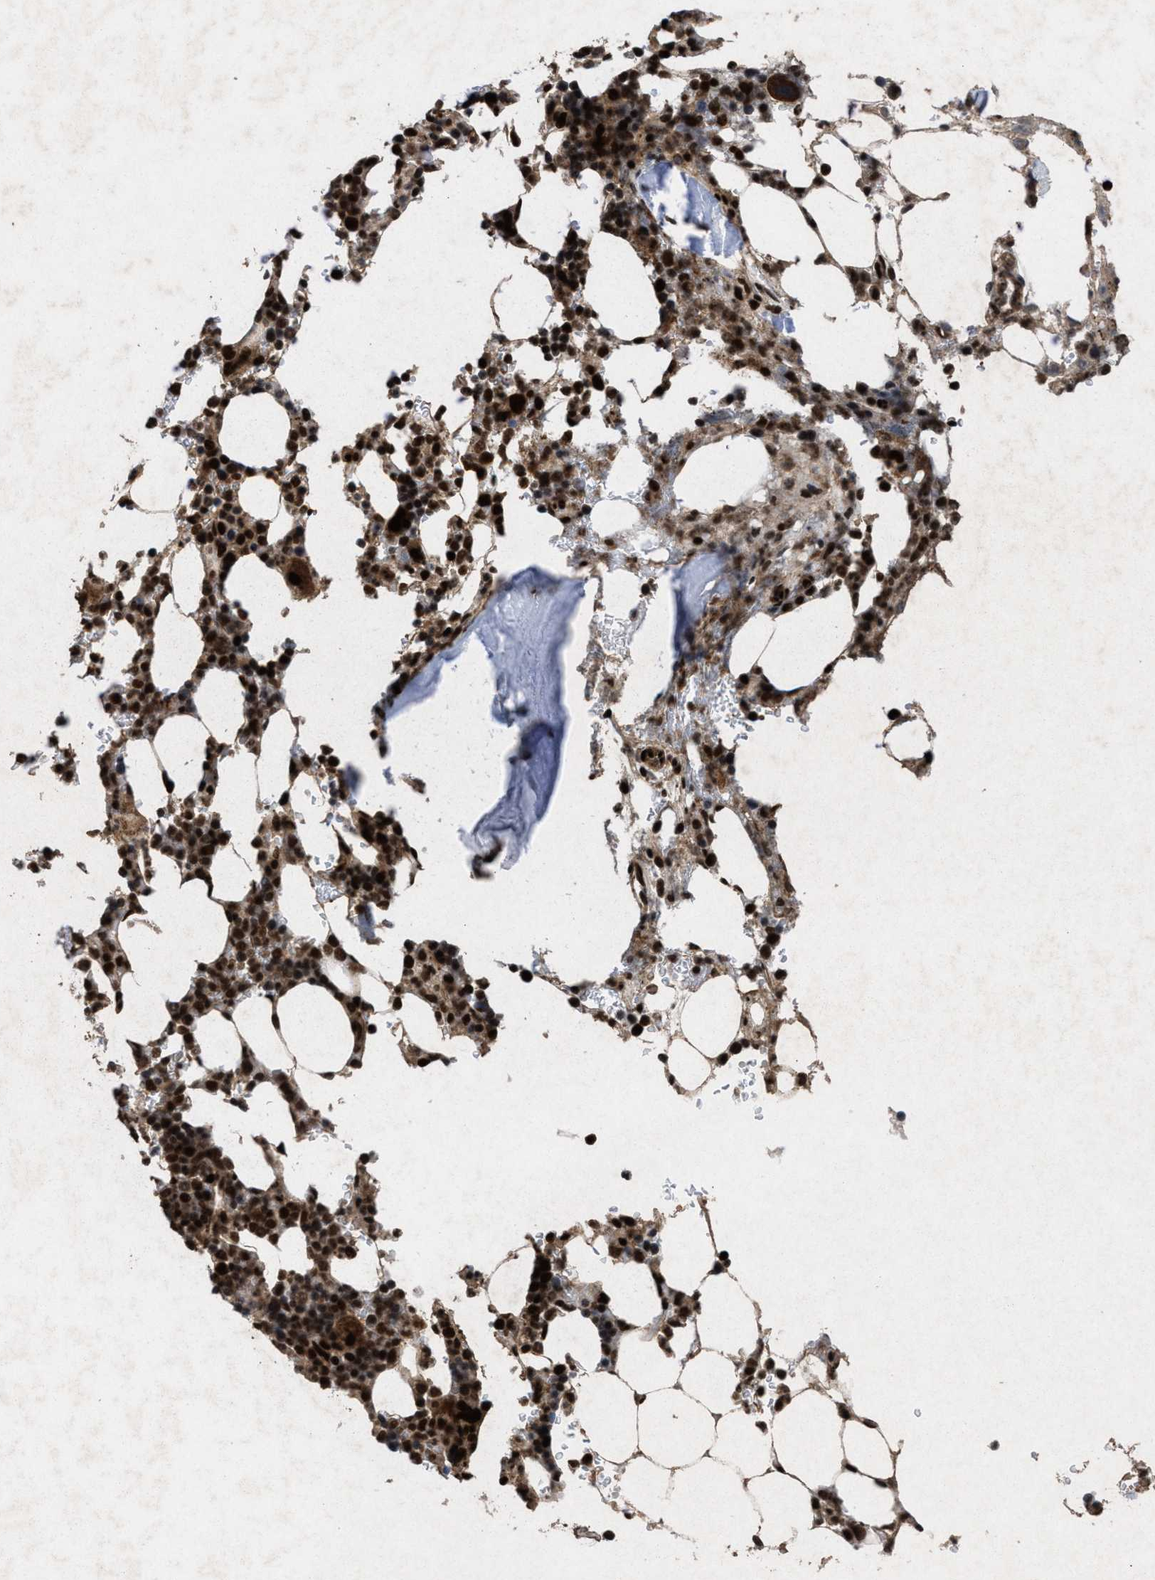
{"staining": {"intensity": "strong", "quantity": ">75%", "location": "nuclear"}, "tissue": "bone marrow", "cell_type": "Hematopoietic cells", "image_type": "normal", "snomed": [{"axis": "morphology", "description": "Normal tissue, NOS"}, {"axis": "topography", "description": "Bone marrow"}], "caption": "An immunohistochemistry histopathology image of unremarkable tissue is shown. Protein staining in brown labels strong nuclear positivity in bone marrow within hematopoietic cells.", "gene": "WIZ", "patient": {"sex": "female", "age": 81}}